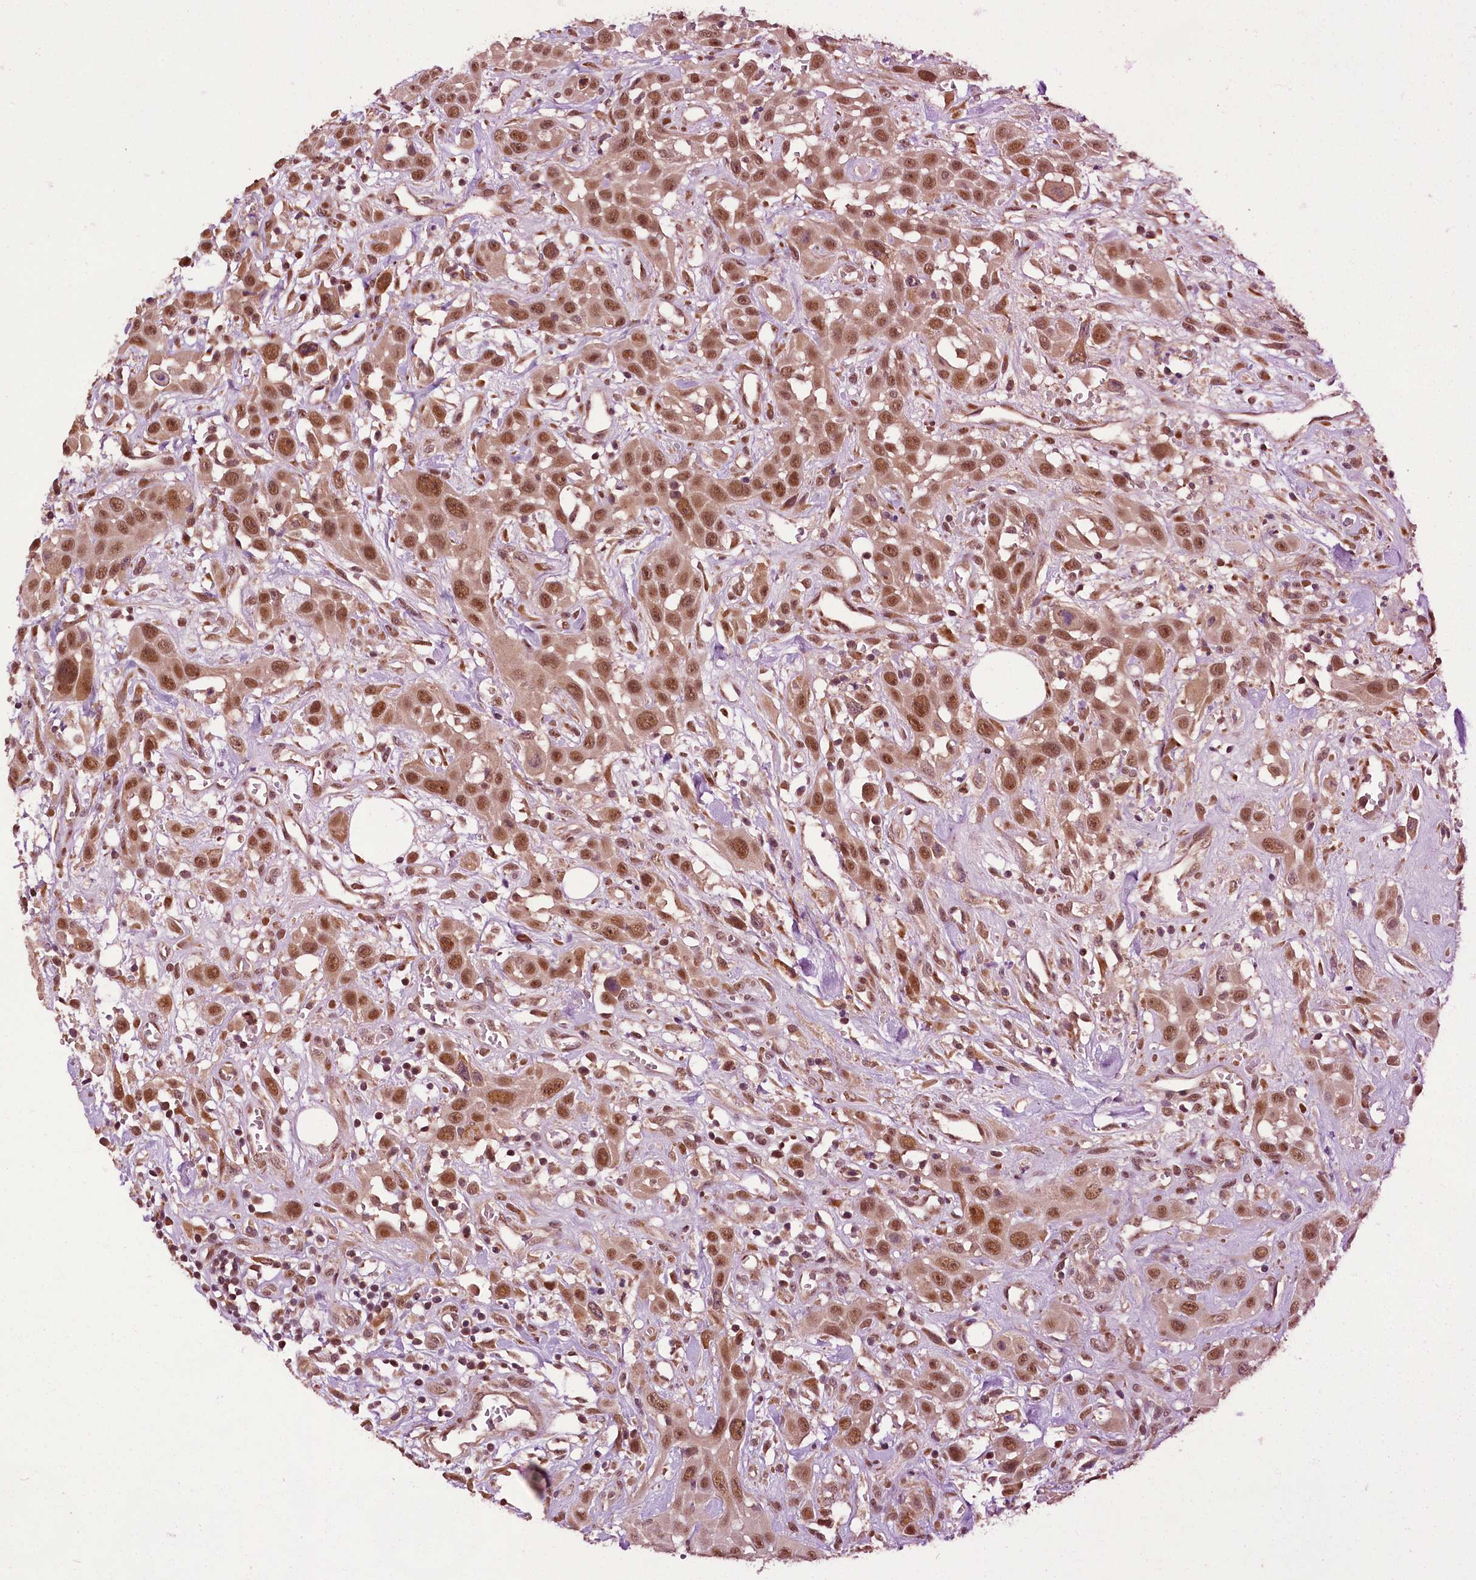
{"staining": {"intensity": "moderate", "quantity": ">75%", "location": "nuclear"}, "tissue": "head and neck cancer", "cell_type": "Tumor cells", "image_type": "cancer", "snomed": [{"axis": "morphology", "description": "Squamous cell carcinoma, NOS"}, {"axis": "topography", "description": "Head-Neck"}], "caption": "This micrograph displays immunohistochemistry (IHC) staining of human squamous cell carcinoma (head and neck), with medium moderate nuclear expression in approximately >75% of tumor cells.", "gene": "RPUSD2", "patient": {"sex": "male", "age": 81}}